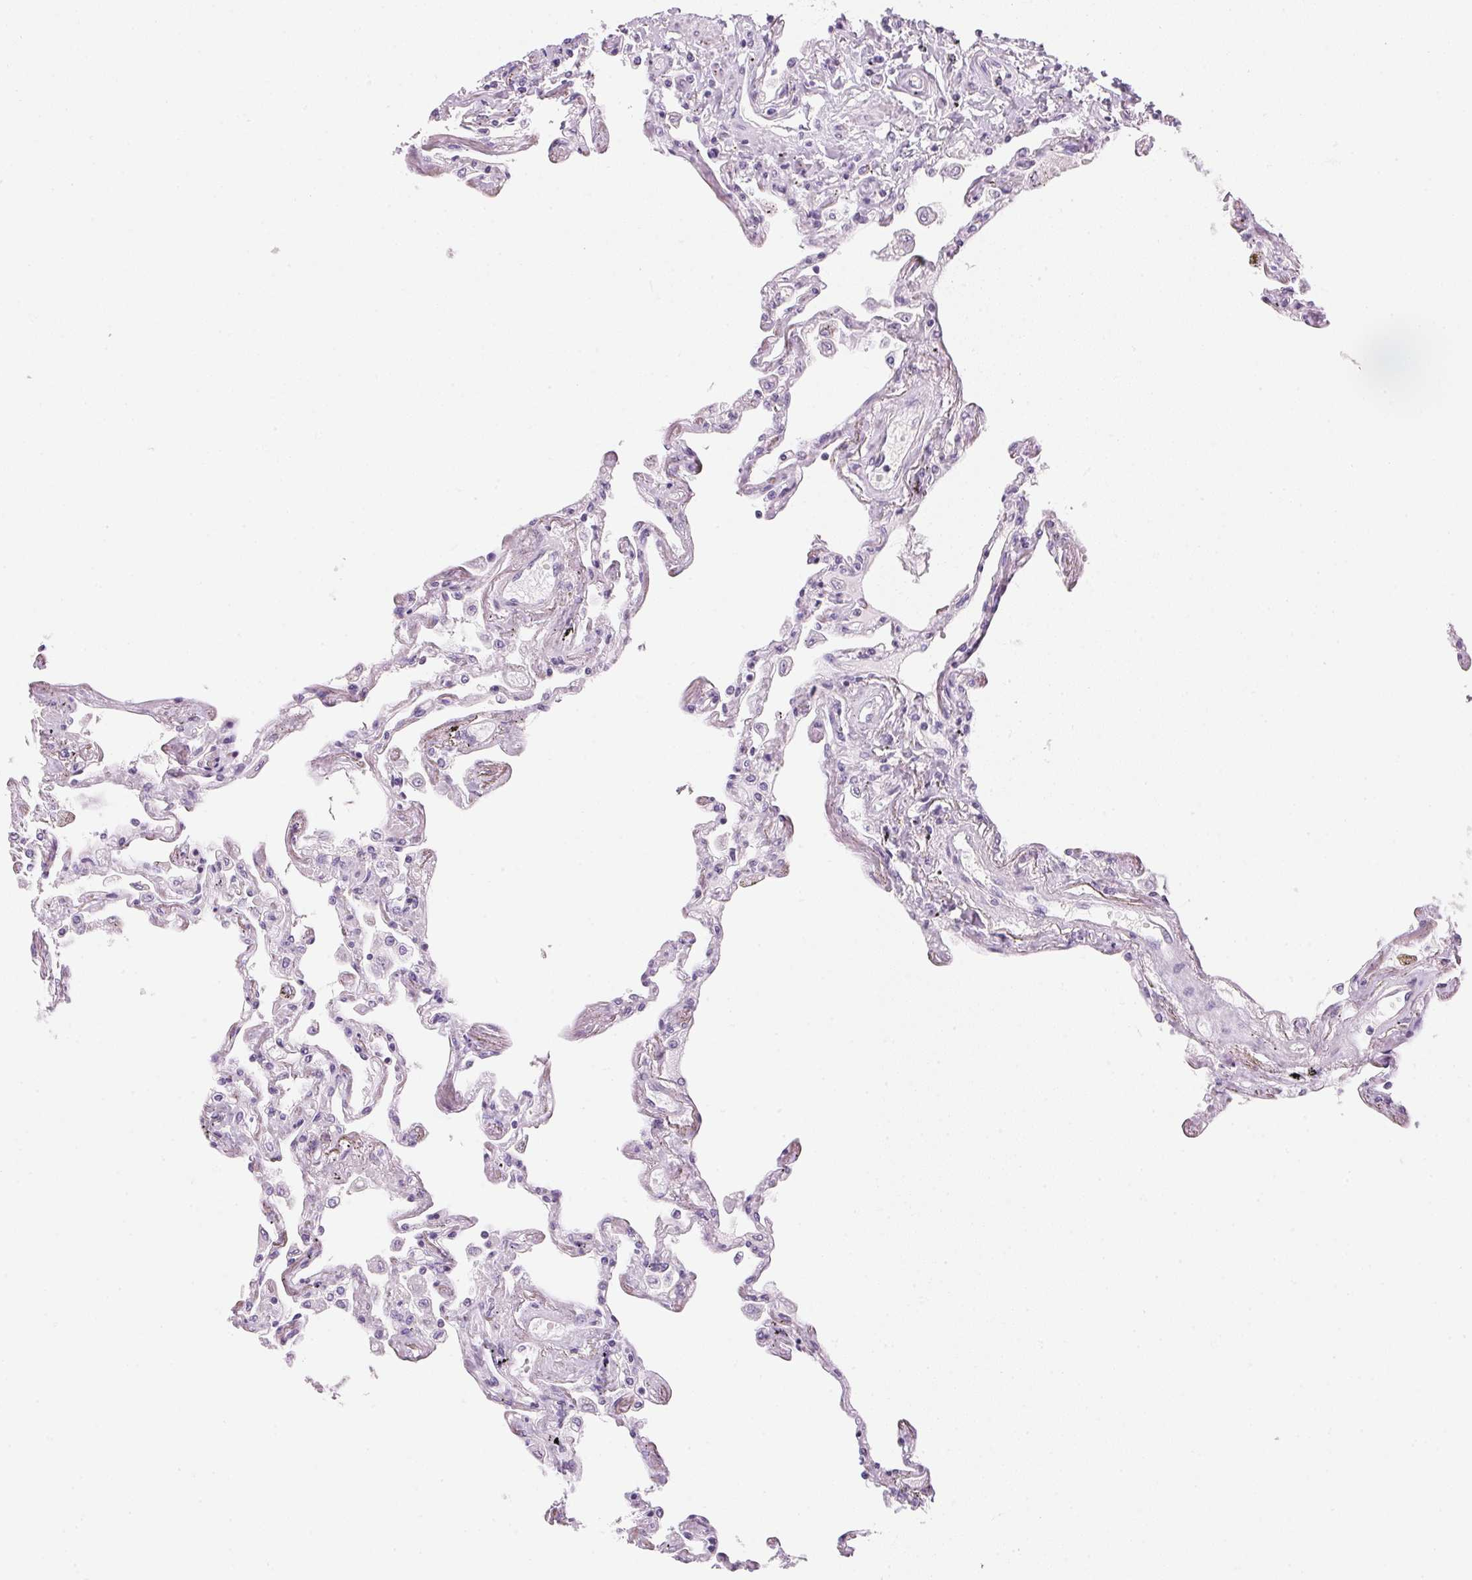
{"staining": {"intensity": "negative", "quantity": "none", "location": "none"}, "tissue": "lung", "cell_type": "Alveolar cells", "image_type": "normal", "snomed": [{"axis": "morphology", "description": "Normal tissue, NOS"}, {"axis": "morphology", "description": "Adenocarcinoma, NOS"}, {"axis": "topography", "description": "Cartilage tissue"}, {"axis": "topography", "description": "Lung"}], "caption": "Protein analysis of benign lung exhibits no significant positivity in alveolar cells. The staining is performed using DAB brown chromogen with nuclei counter-stained in using hematoxylin.", "gene": "IGFBP1", "patient": {"sex": "female", "age": 67}}